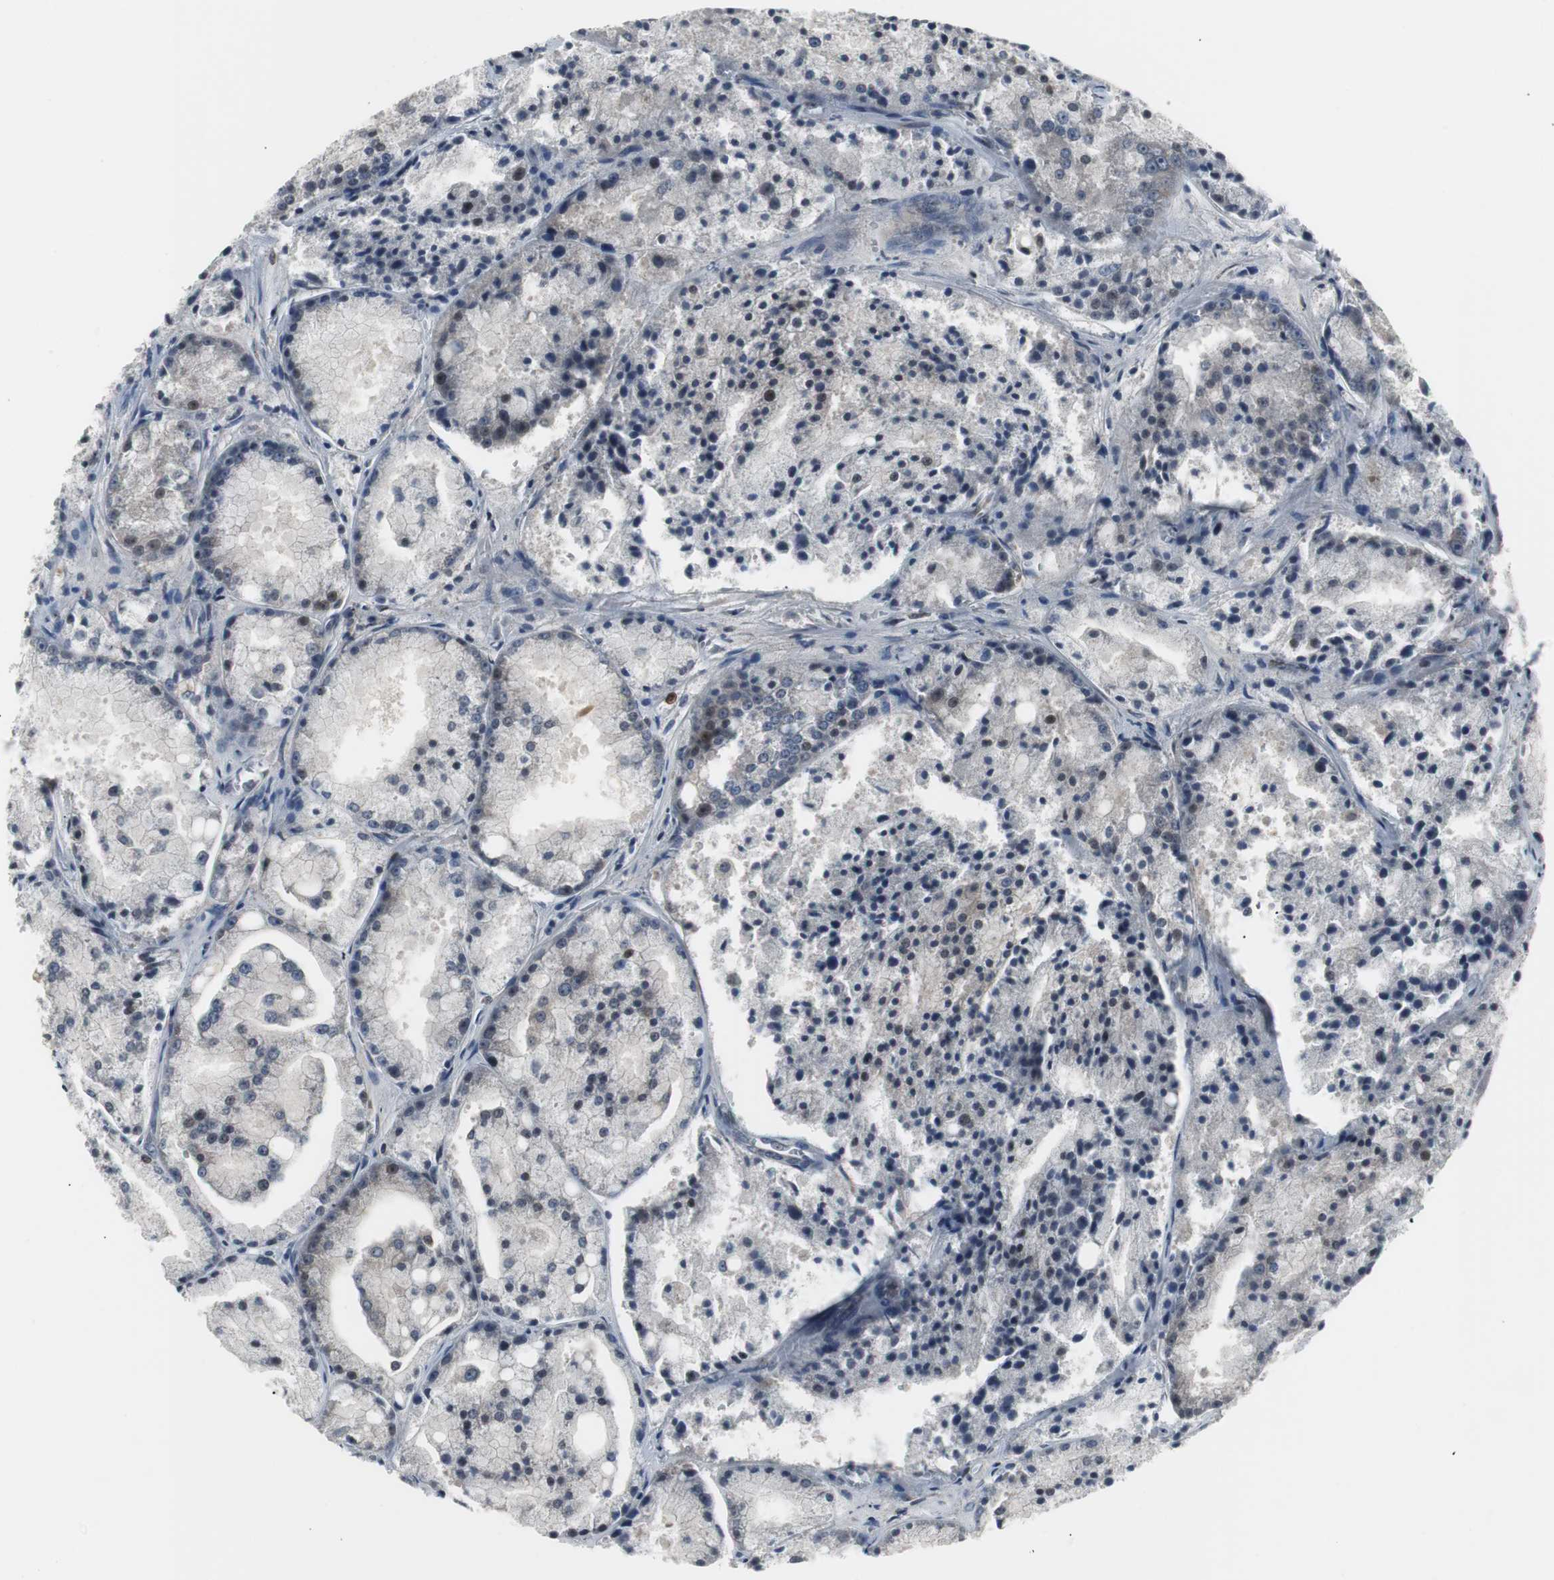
{"staining": {"intensity": "negative", "quantity": "none", "location": "none"}, "tissue": "prostate cancer", "cell_type": "Tumor cells", "image_type": "cancer", "snomed": [{"axis": "morphology", "description": "Adenocarcinoma, Low grade"}, {"axis": "topography", "description": "Prostate"}], "caption": "This is an immunohistochemistry histopathology image of prostate low-grade adenocarcinoma. There is no expression in tumor cells.", "gene": "GRK2", "patient": {"sex": "male", "age": 64}}